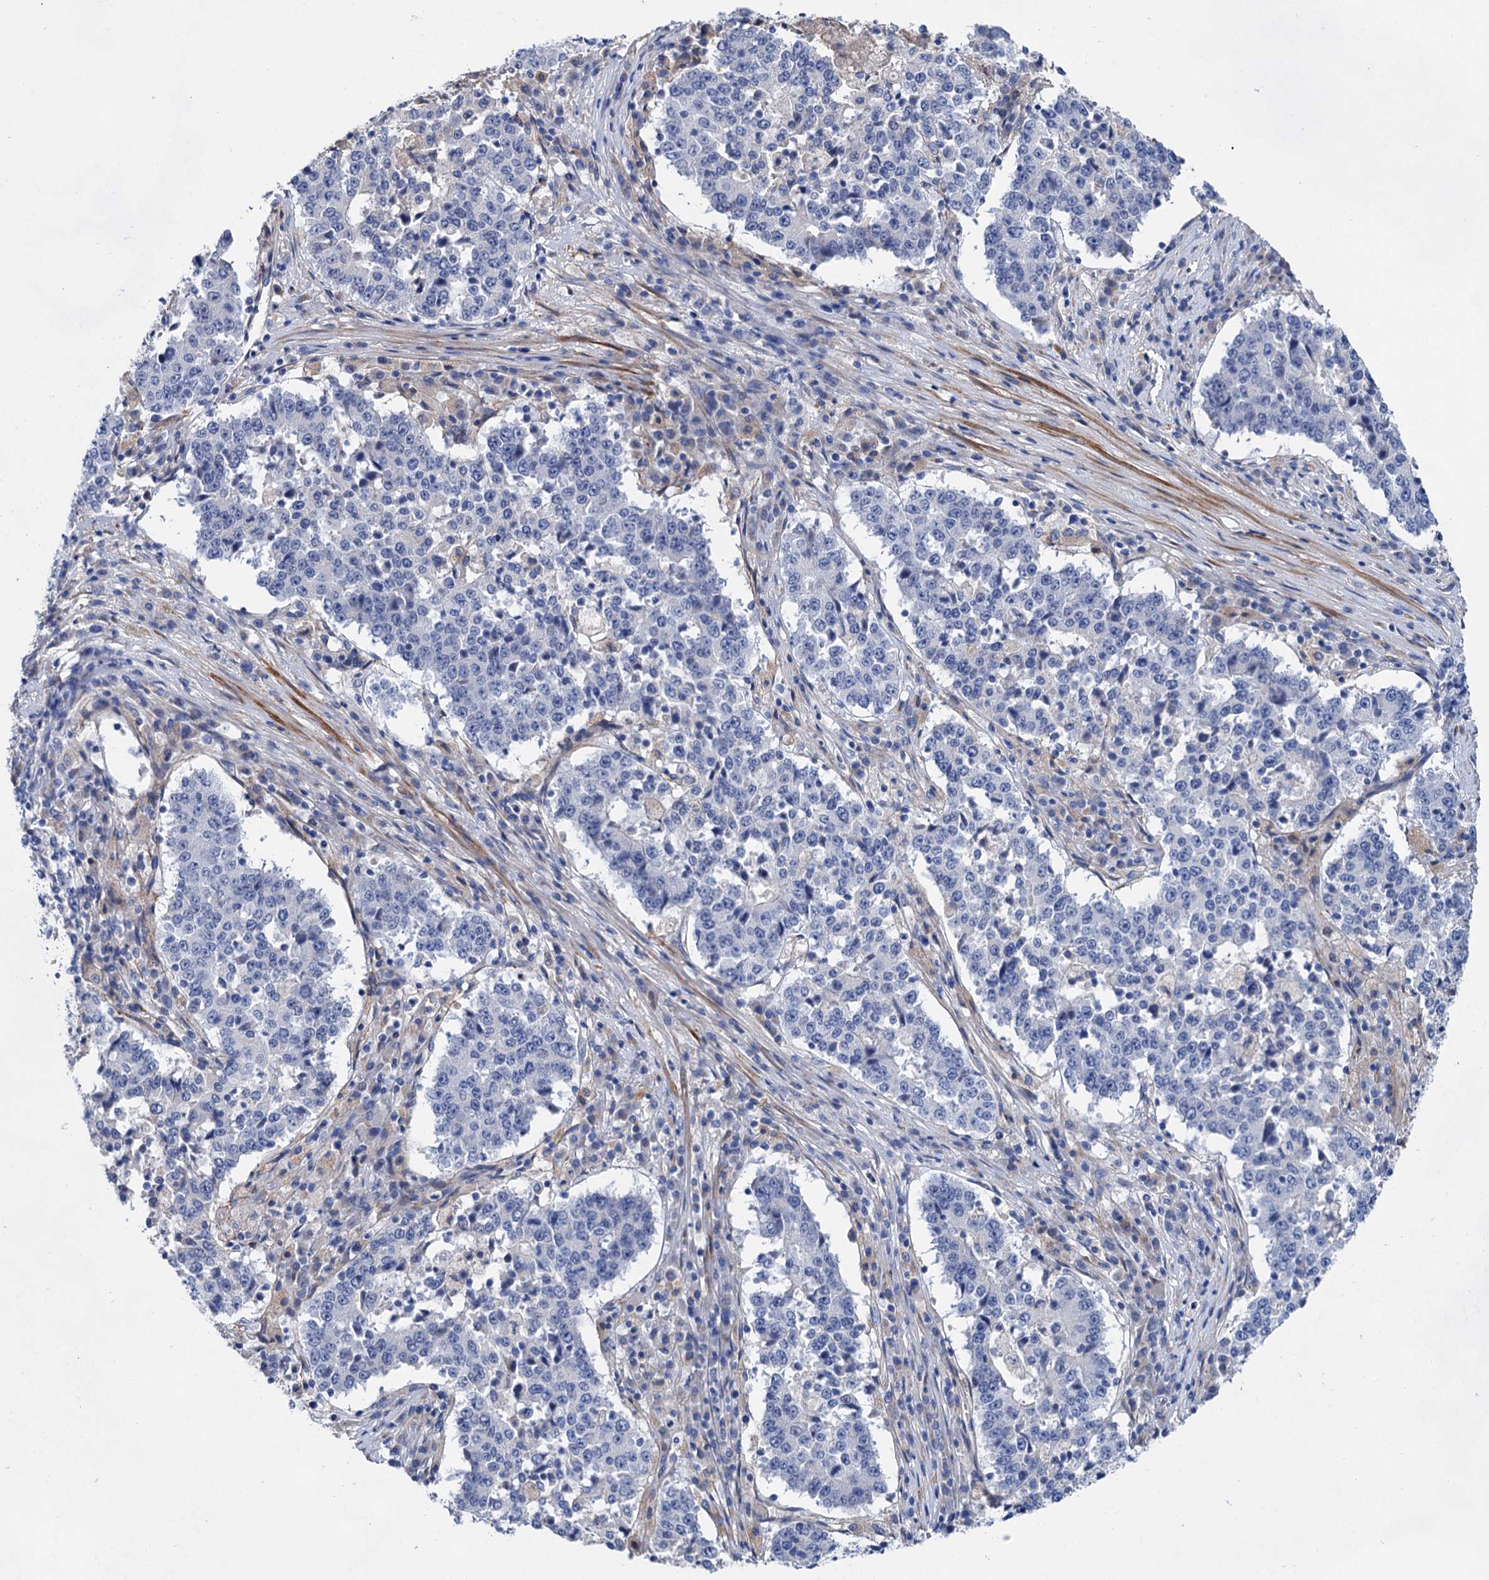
{"staining": {"intensity": "negative", "quantity": "none", "location": "none"}, "tissue": "stomach cancer", "cell_type": "Tumor cells", "image_type": "cancer", "snomed": [{"axis": "morphology", "description": "Adenocarcinoma, NOS"}, {"axis": "topography", "description": "Stomach"}], "caption": "This is an immunohistochemistry (IHC) histopathology image of stomach cancer (adenocarcinoma). There is no expression in tumor cells.", "gene": "GPR155", "patient": {"sex": "male", "age": 59}}